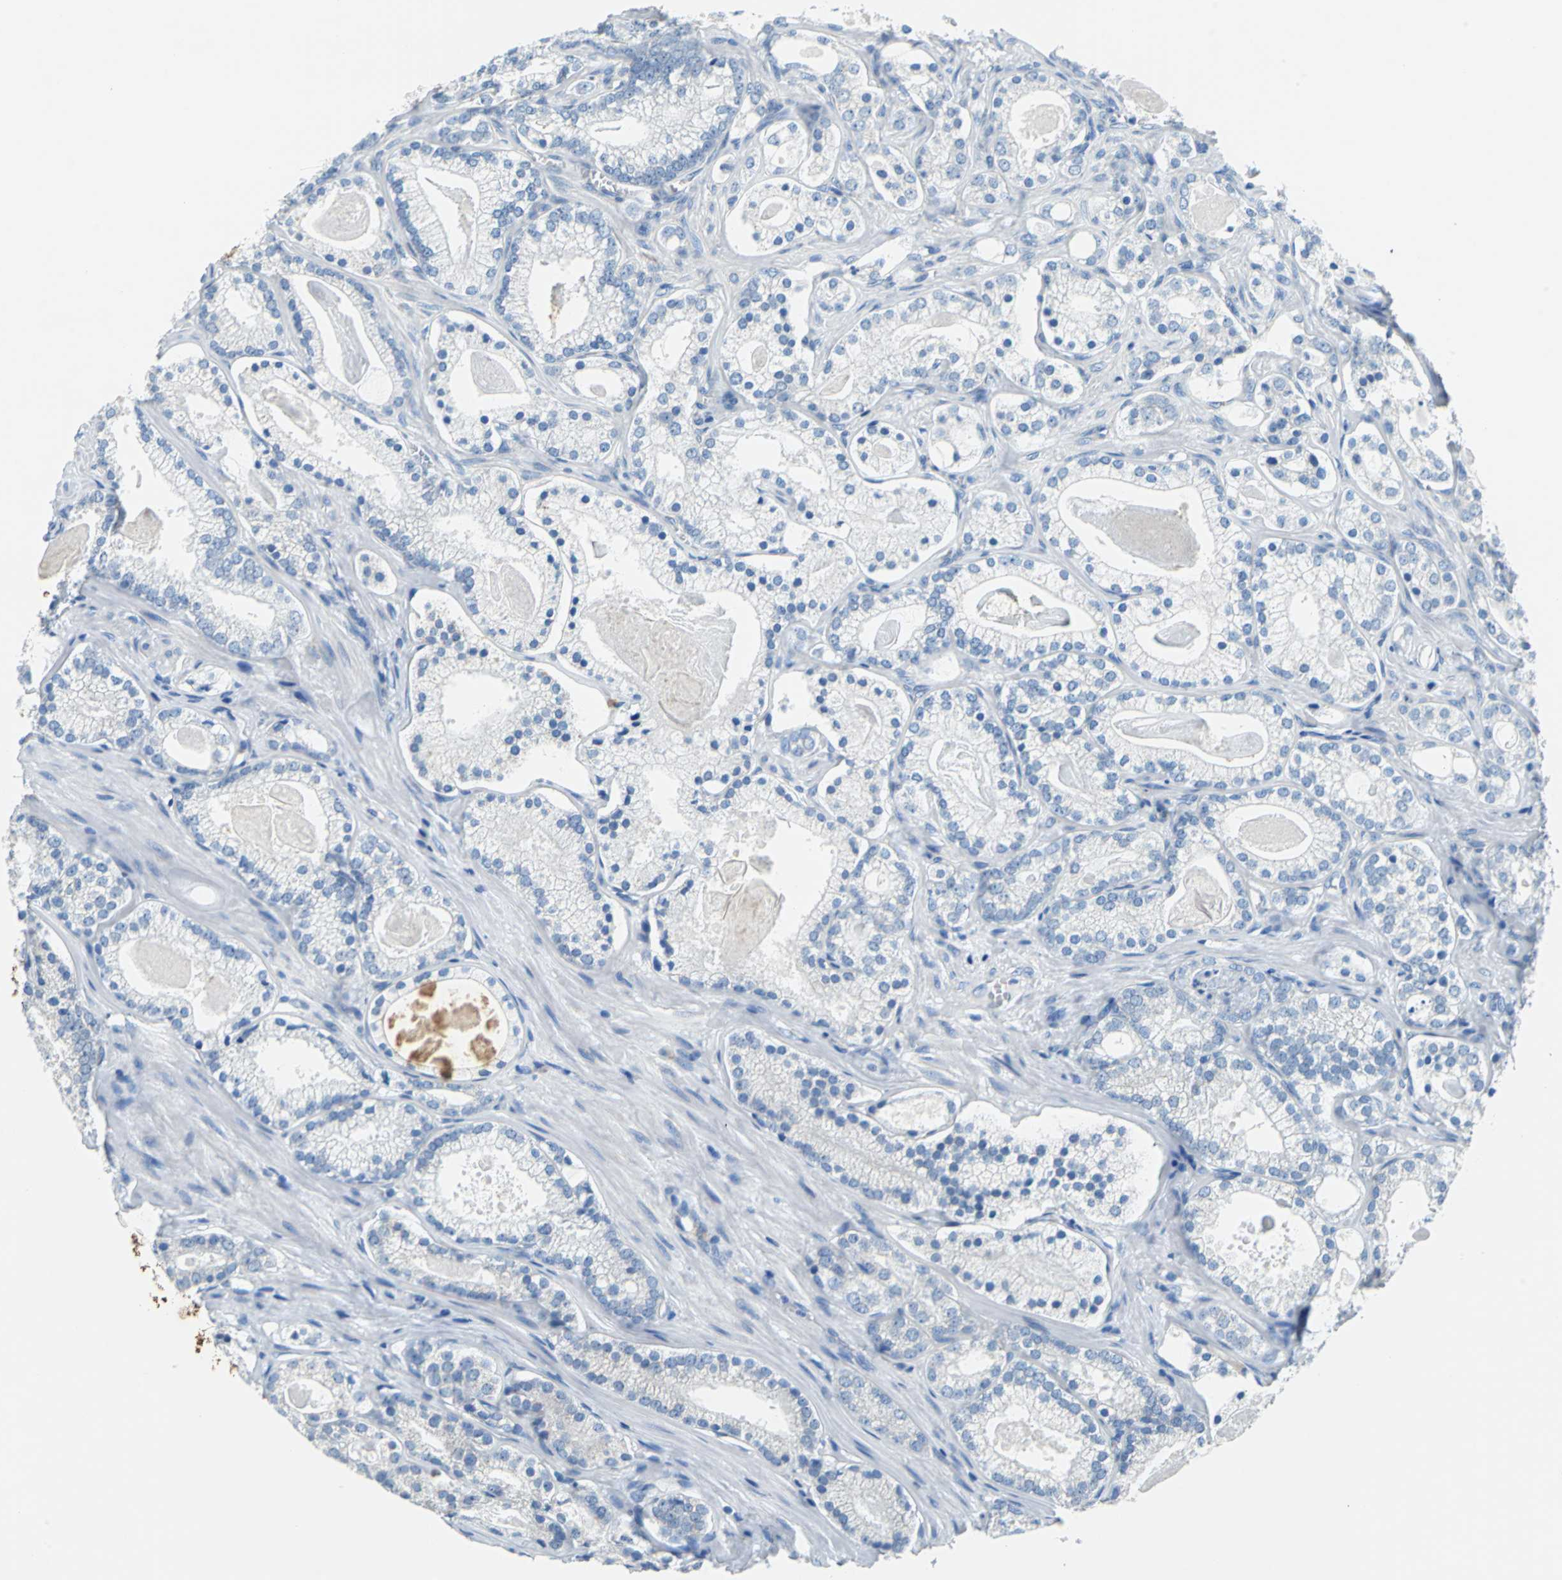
{"staining": {"intensity": "negative", "quantity": "none", "location": "none"}, "tissue": "prostate cancer", "cell_type": "Tumor cells", "image_type": "cancer", "snomed": [{"axis": "morphology", "description": "Adenocarcinoma, Low grade"}, {"axis": "topography", "description": "Prostate"}], "caption": "An image of human prostate low-grade adenocarcinoma is negative for staining in tumor cells. Nuclei are stained in blue.", "gene": "TEX264", "patient": {"sex": "male", "age": 59}}